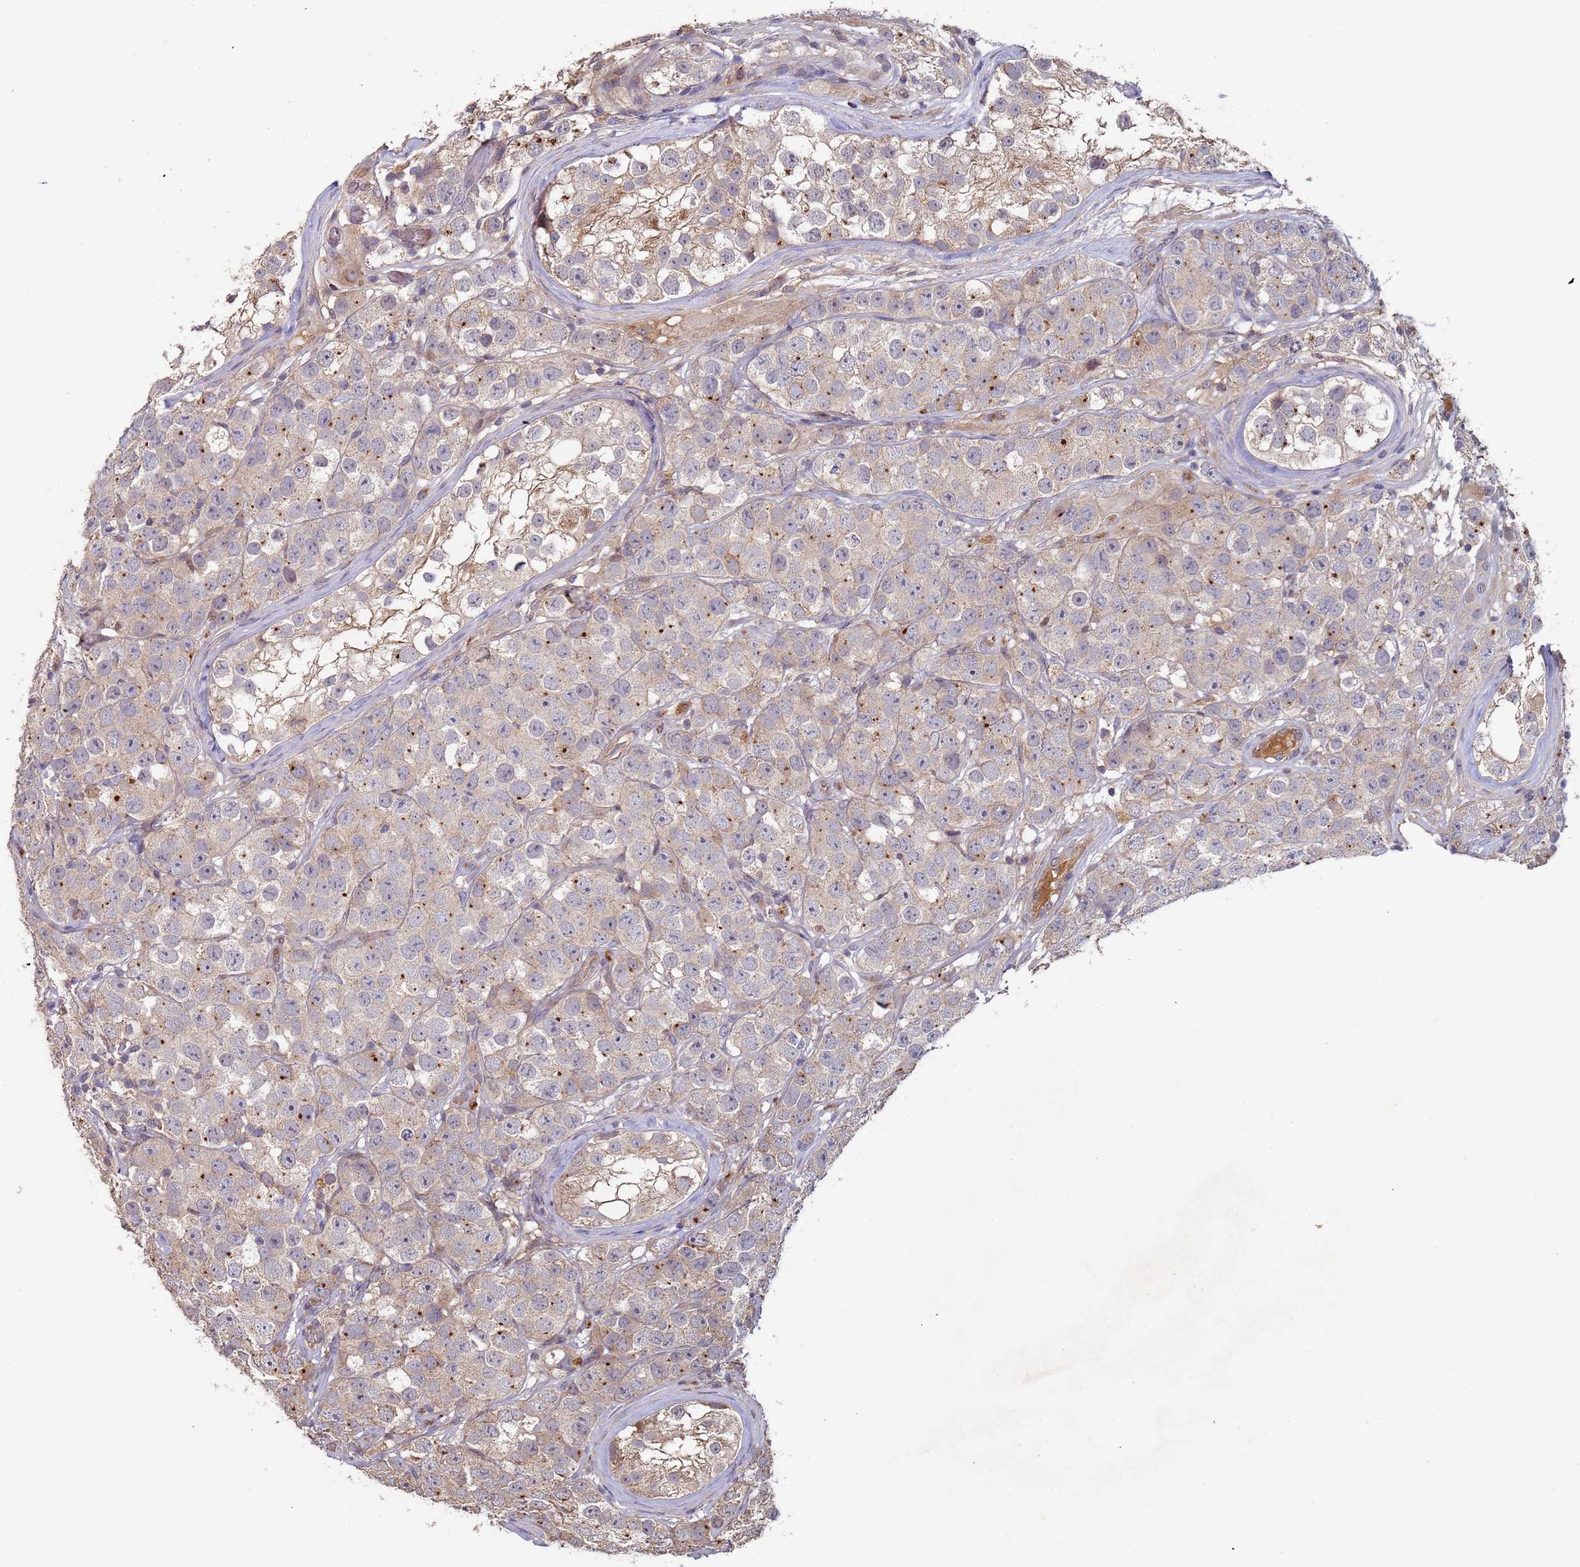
{"staining": {"intensity": "weak", "quantity": "<25%", "location": "cytoplasmic/membranous"}, "tissue": "testis cancer", "cell_type": "Tumor cells", "image_type": "cancer", "snomed": [{"axis": "morphology", "description": "Seminoma, NOS"}, {"axis": "topography", "description": "Testis"}], "caption": "High magnification brightfield microscopy of testis cancer (seminoma) stained with DAB (brown) and counterstained with hematoxylin (blue): tumor cells show no significant expression. (Stains: DAB immunohistochemistry with hematoxylin counter stain, Microscopy: brightfield microscopy at high magnification).", "gene": "KANSL1L", "patient": {"sex": "male", "age": 28}}